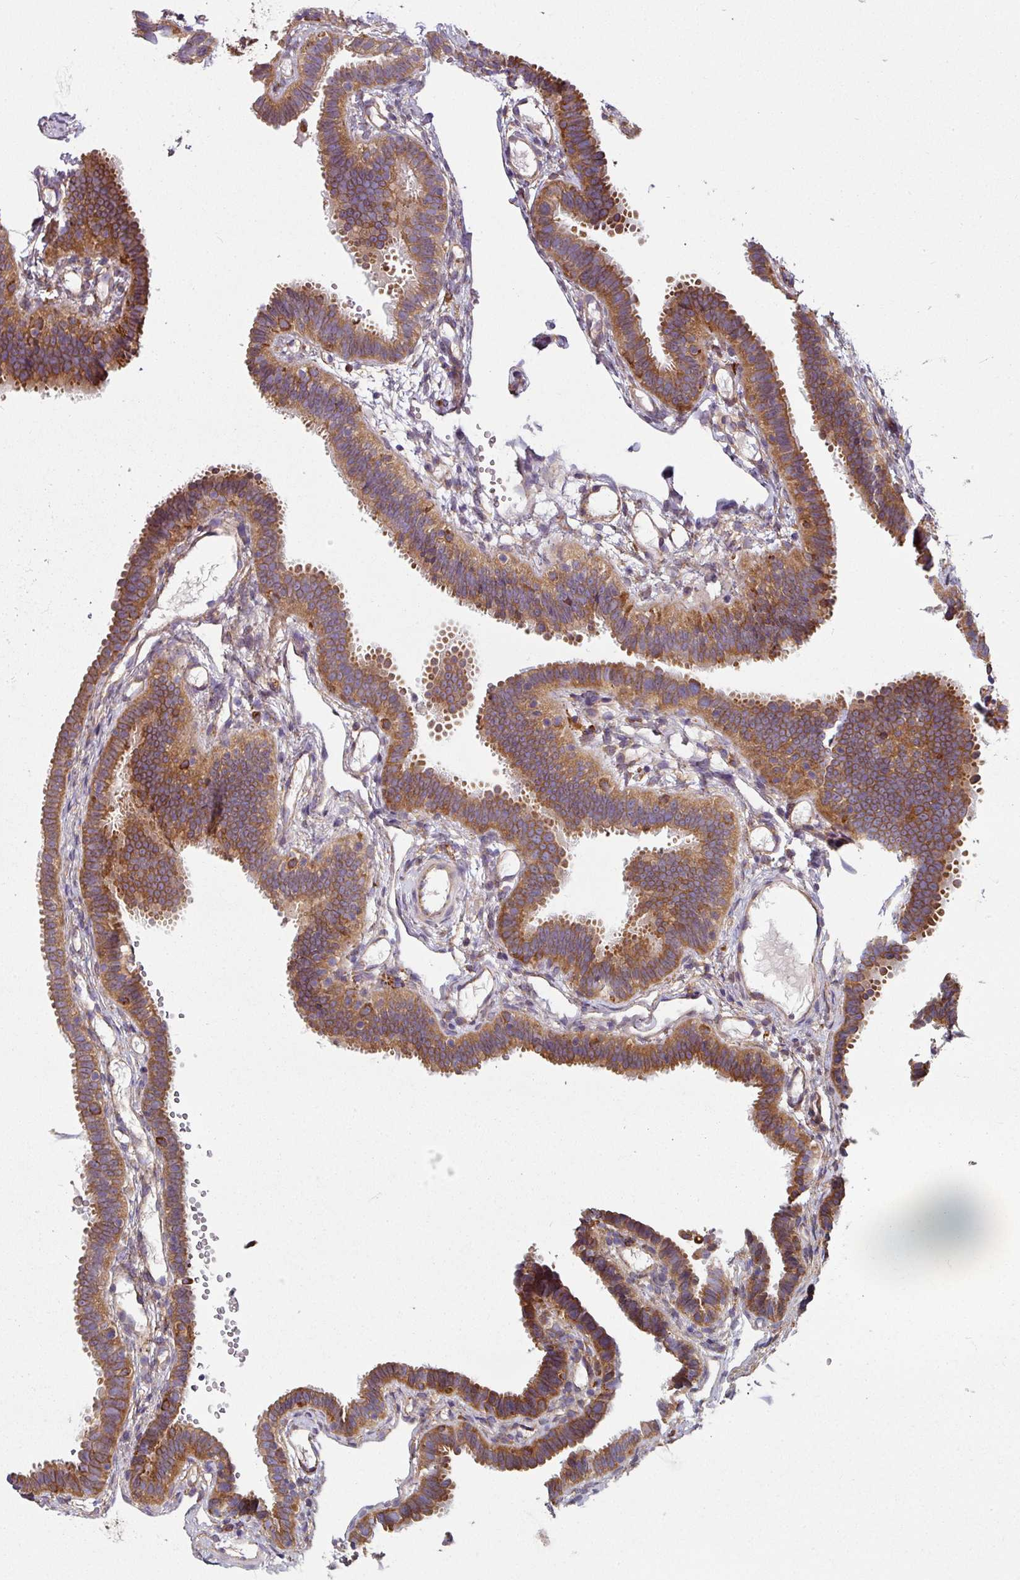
{"staining": {"intensity": "moderate", "quantity": ">75%", "location": "cytoplasmic/membranous"}, "tissue": "fallopian tube", "cell_type": "Glandular cells", "image_type": "normal", "snomed": [{"axis": "morphology", "description": "Normal tissue, NOS"}, {"axis": "topography", "description": "Fallopian tube"}], "caption": "This is an image of immunohistochemistry (IHC) staining of unremarkable fallopian tube, which shows moderate staining in the cytoplasmic/membranous of glandular cells.", "gene": "FAT4", "patient": {"sex": "female", "age": 37}}